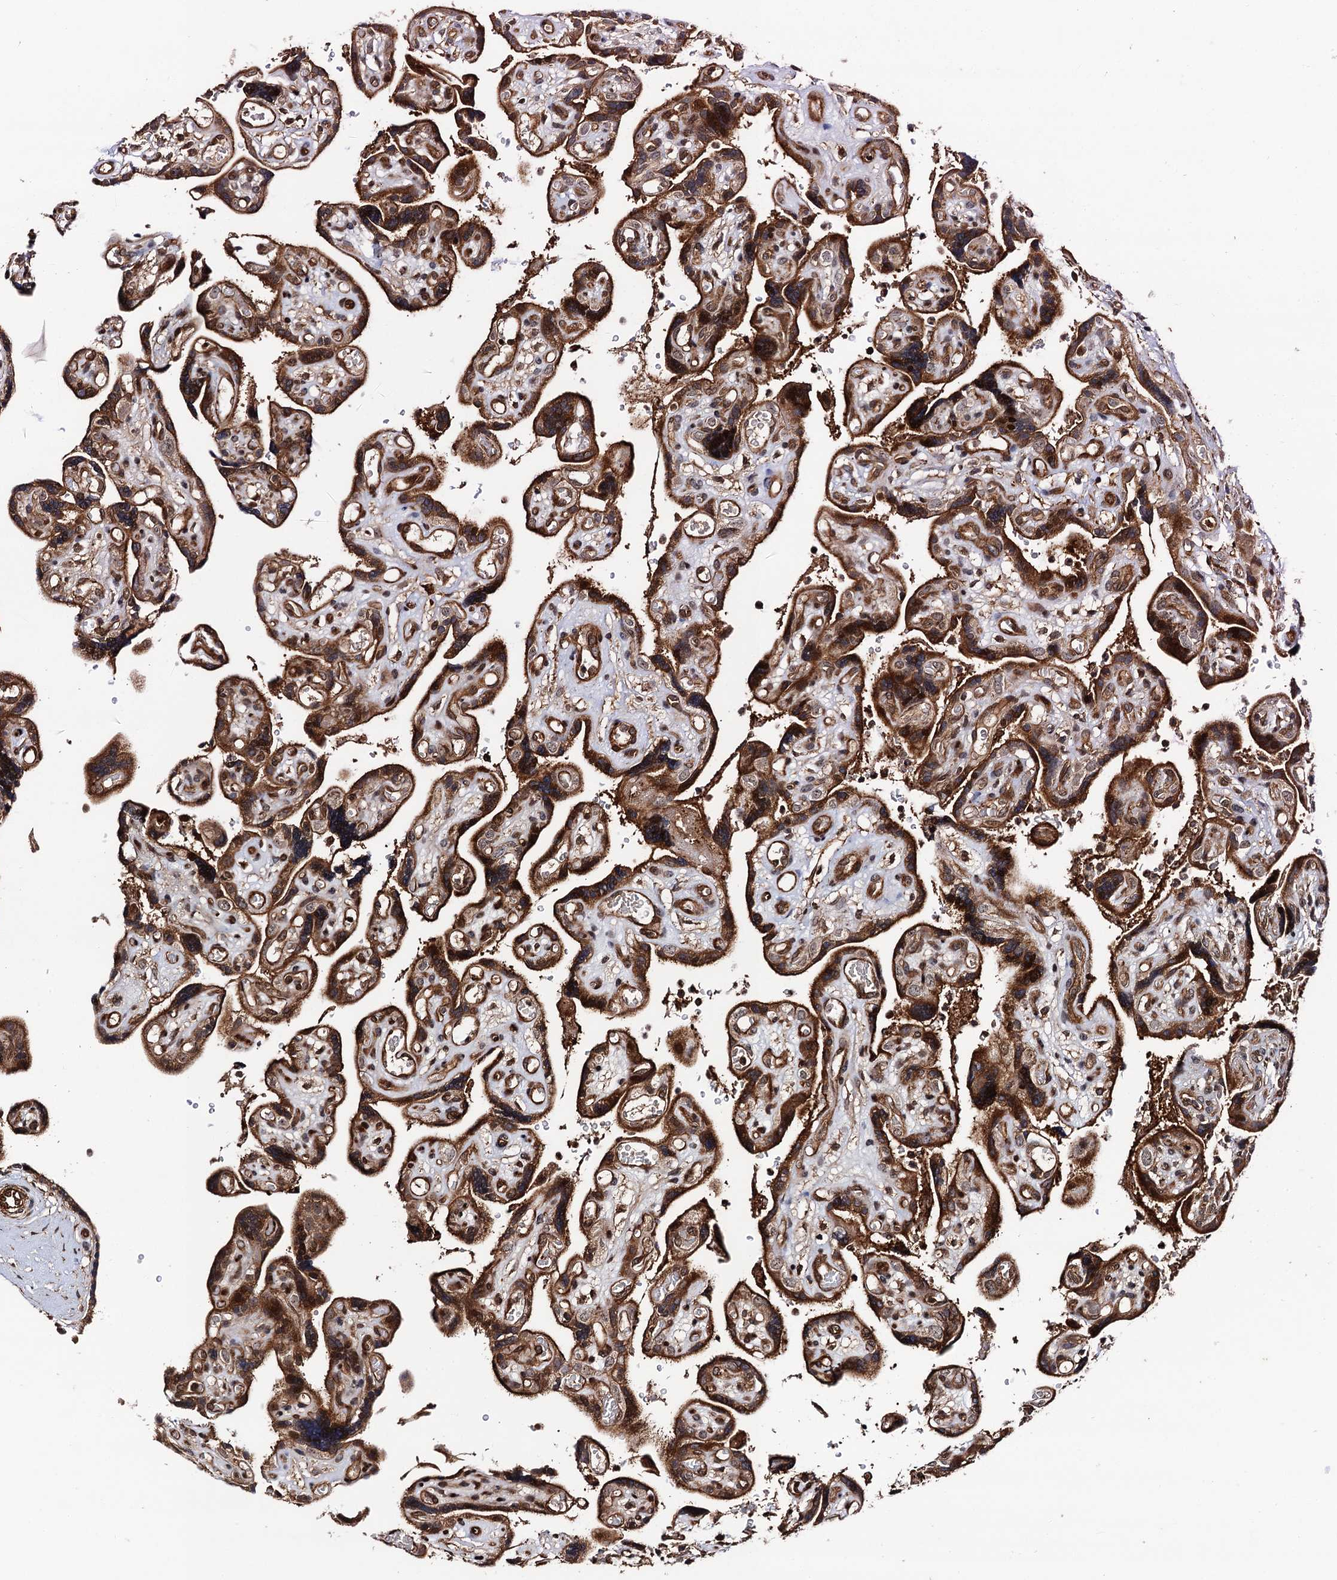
{"staining": {"intensity": "moderate", "quantity": ">75%", "location": "cytoplasmic/membranous"}, "tissue": "placenta", "cell_type": "Decidual cells", "image_type": "normal", "snomed": [{"axis": "morphology", "description": "Normal tissue, NOS"}, {"axis": "topography", "description": "Placenta"}], "caption": "Immunohistochemistry (IHC) micrograph of unremarkable placenta: placenta stained using immunohistochemistry demonstrates medium levels of moderate protein expression localized specifically in the cytoplasmic/membranous of decidual cells, appearing as a cytoplasmic/membranous brown color.", "gene": "BORA", "patient": {"sex": "female", "age": 30}}